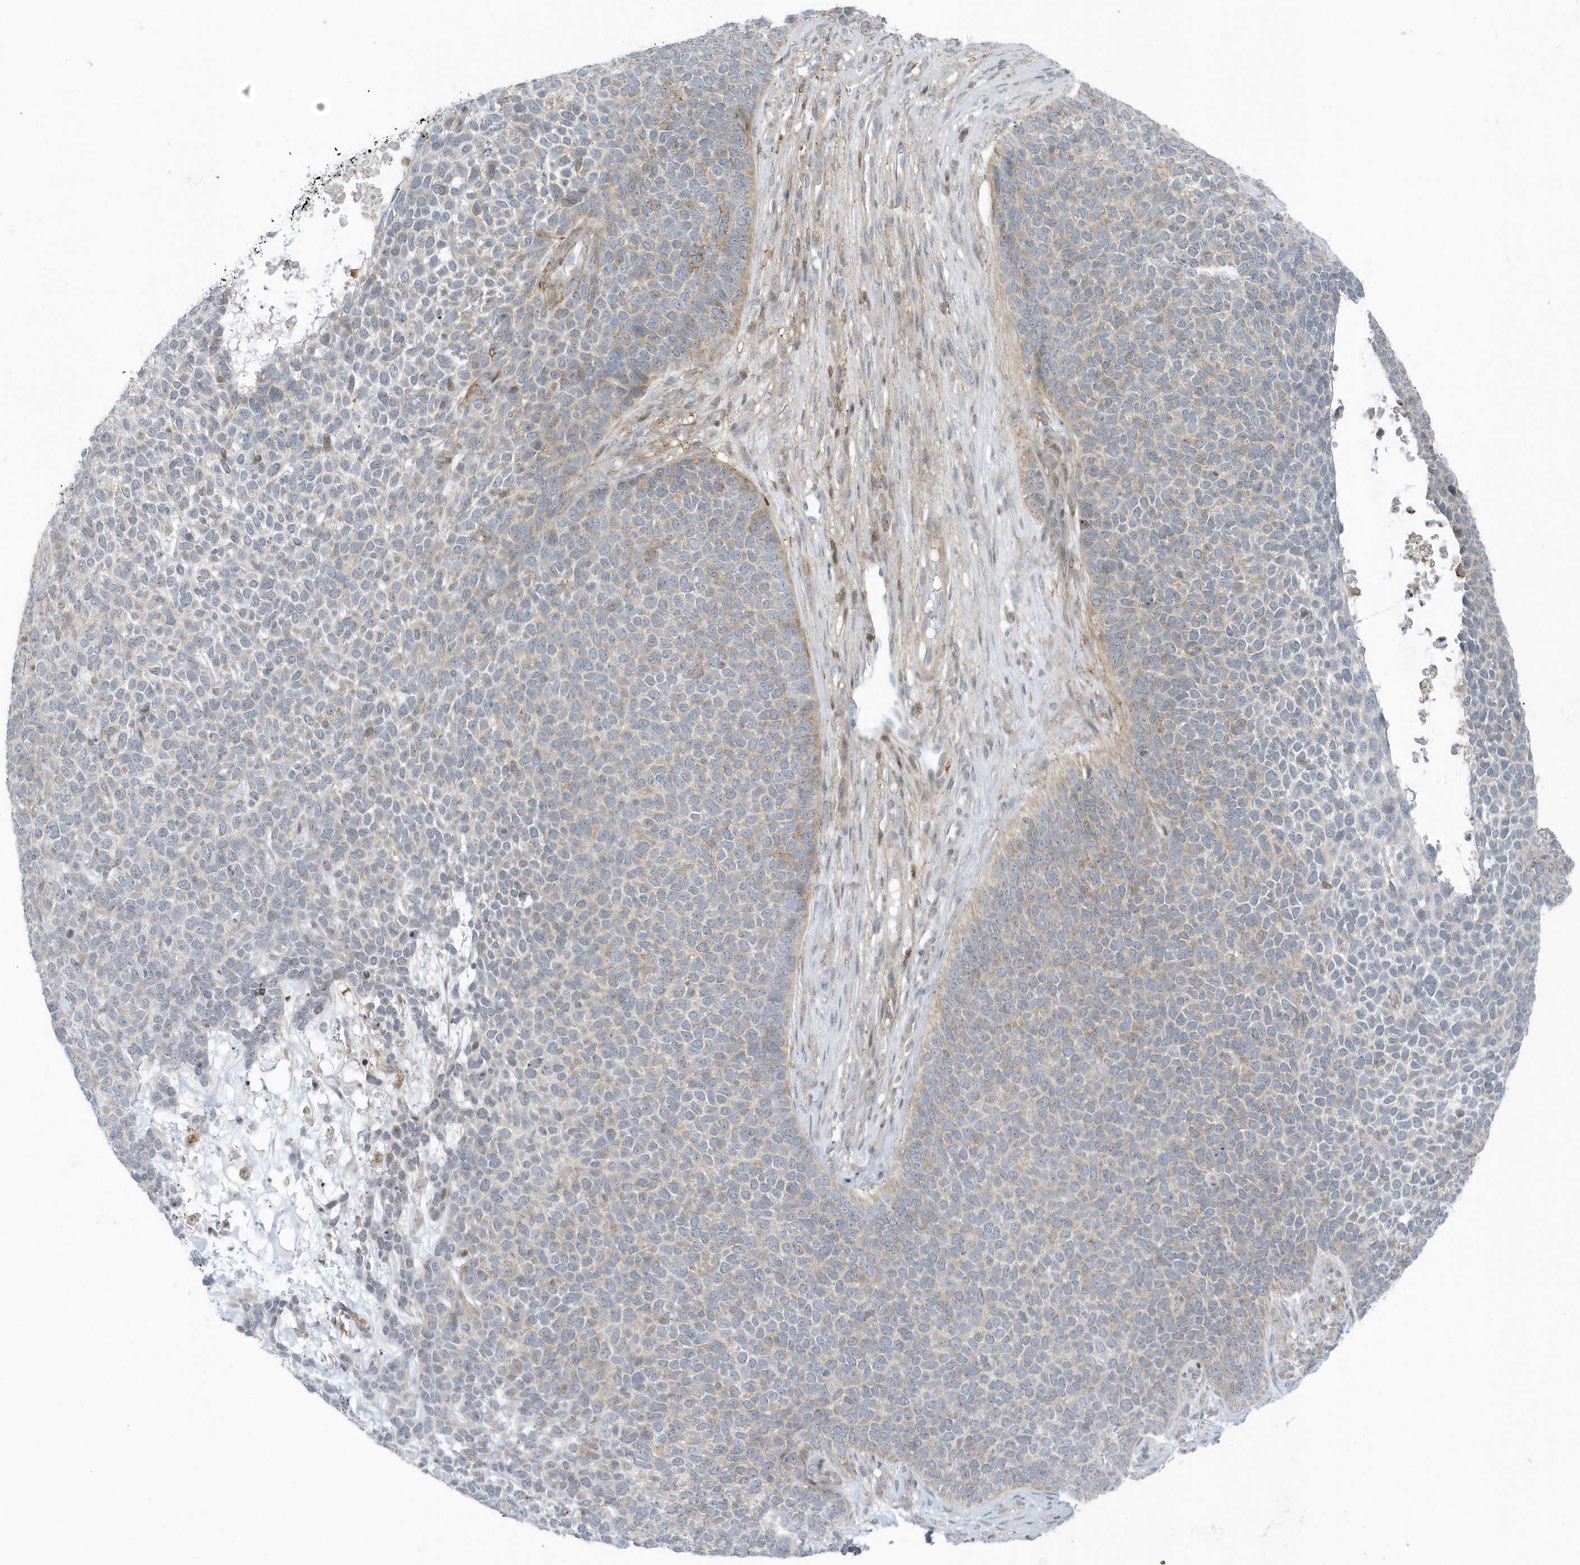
{"staining": {"intensity": "weak", "quantity": "<25%", "location": "cytoplasmic/membranous"}, "tissue": "skin cancer", "cell_type": "Tumor cells", "image_type": "cancer", "snomed": [{"axis": "morphology", "description": "Basal cell carcinoma"}, {"axis": "topography", "description": "Skin"}], "caption": "Immunohistochemistry (IHC) micrograph of neoplastic tissue: human skin basal cell carcinoma stained with DAB (3,3'-diaminobenzidine) demonstrates no significant protein staining in tumor cells.", "gene": "CACNB2", "patient": {"sex": "female", "age": 84}}